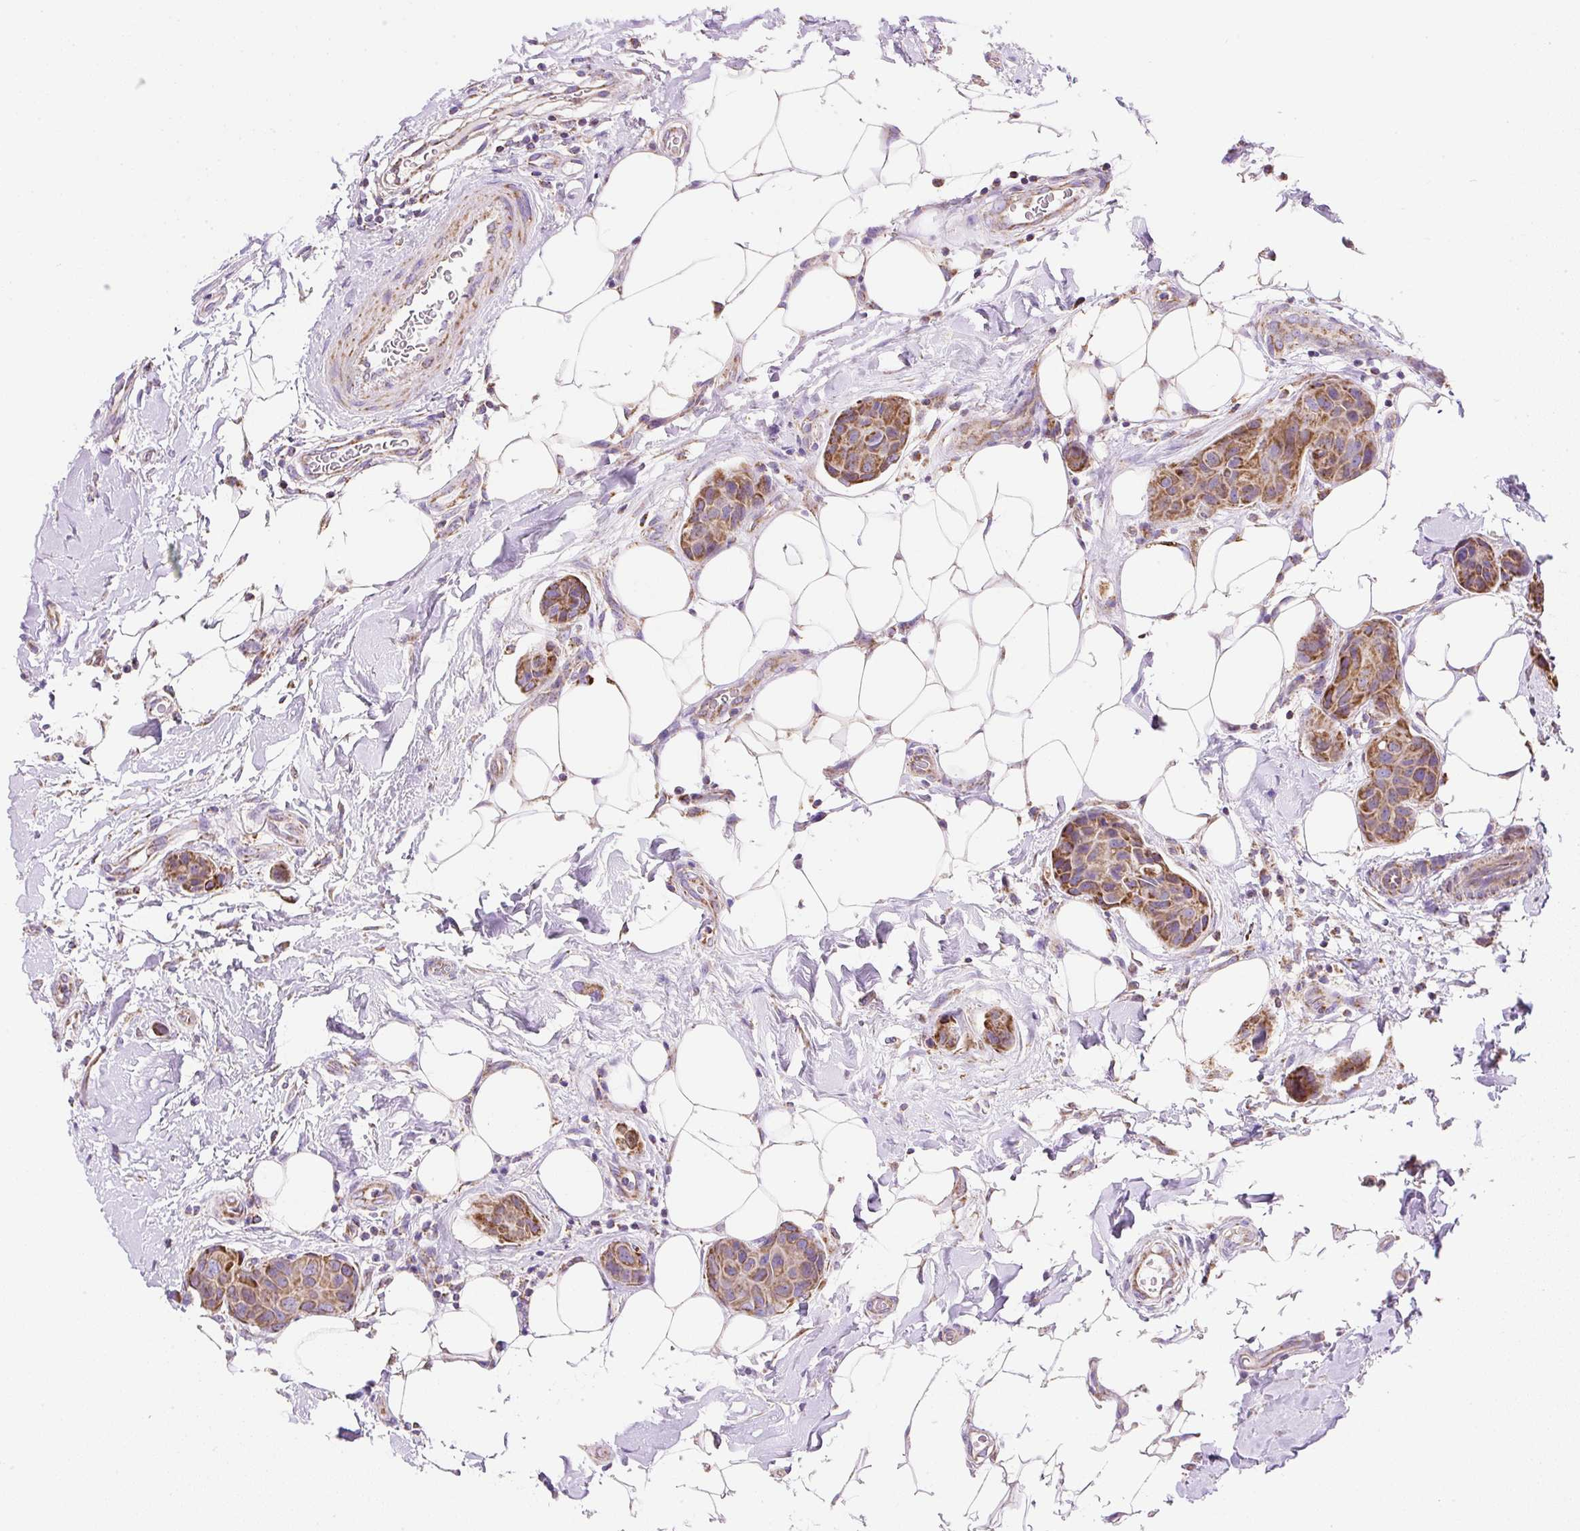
{"staining": {"intensity": "moderate", "quantity": ">75%", "location": "cytoplasmic/membranous"}, "tissue": "breast cancer", "cell_type": "Tumor cells", "image_type": "cancer", "snomed": [{"axis": "morphology", "description": "Duct carcinoma"}, {"axis": "topography", "description": "Breast"}, {"axis": "topography", "description": "Lymph node"}], "caption": "The photomicrograph shows immunohistochemical staining of breast cancer (intraductal carcinoma). There is moderate cytoplasmic/membranous expression is present in about >75% of tumor cells.", "gene": "DAAM2", "patient": {"sex": "female", "age": 80}}